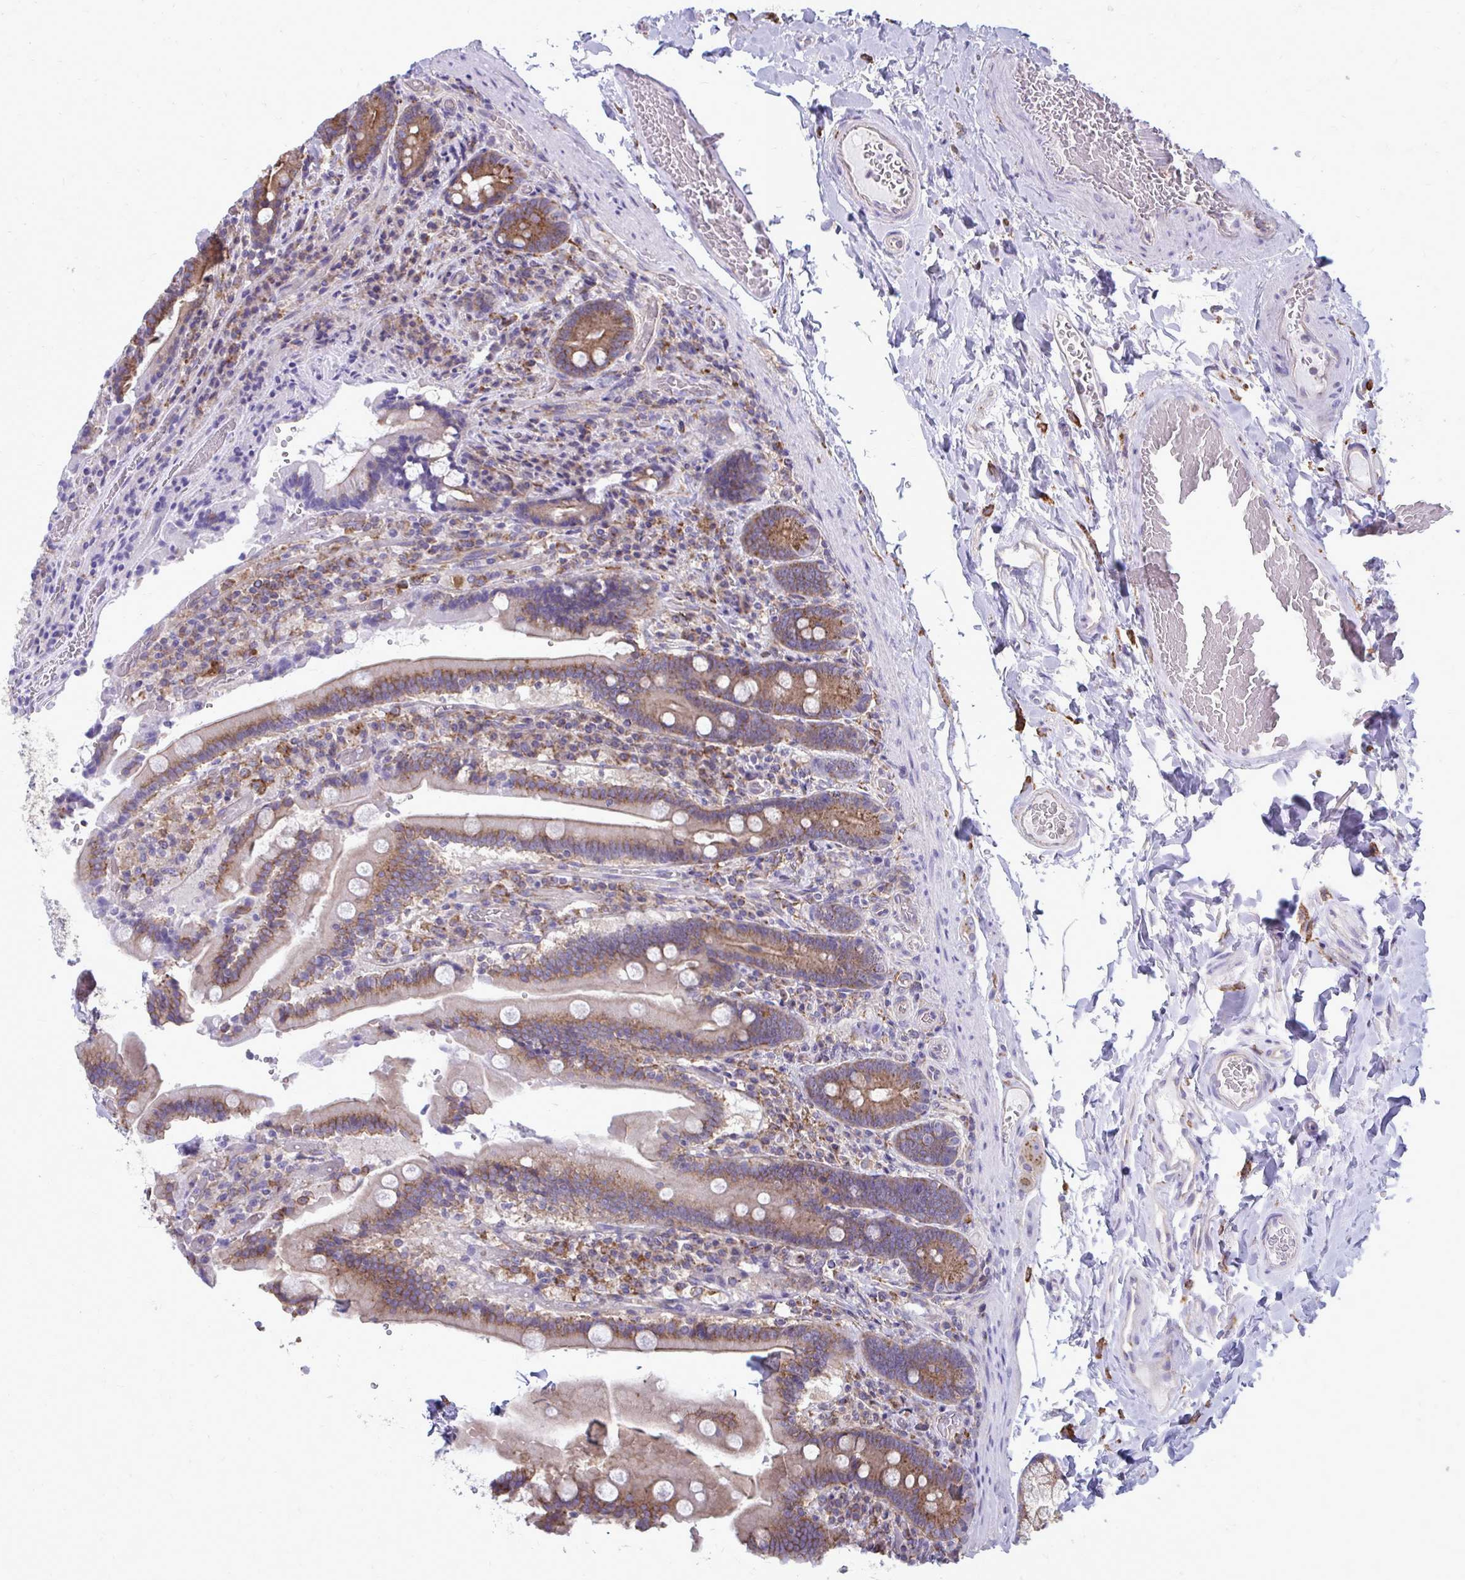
{"staining": {"intensity": "moderate", "quantity": ">75%", "location": "cytoplasmic/membranous"}, "tissue": "duodenum", "cell_type": "Glandular cells", "image_type": "normal", "snomed": [{"axis": "morphology", "description": "Normal tissue, NOS"}, {"axis": "topography", "description": "Duodenum"}], "caption": "Normal duodenum was stained to show a protein in brown. There is medium levels of moderate cytoplasmic/membranous positivity in approximately >75% of glandular cells.", "gene": "CLTA", "patient": {"sex": "female", "age": 62}}